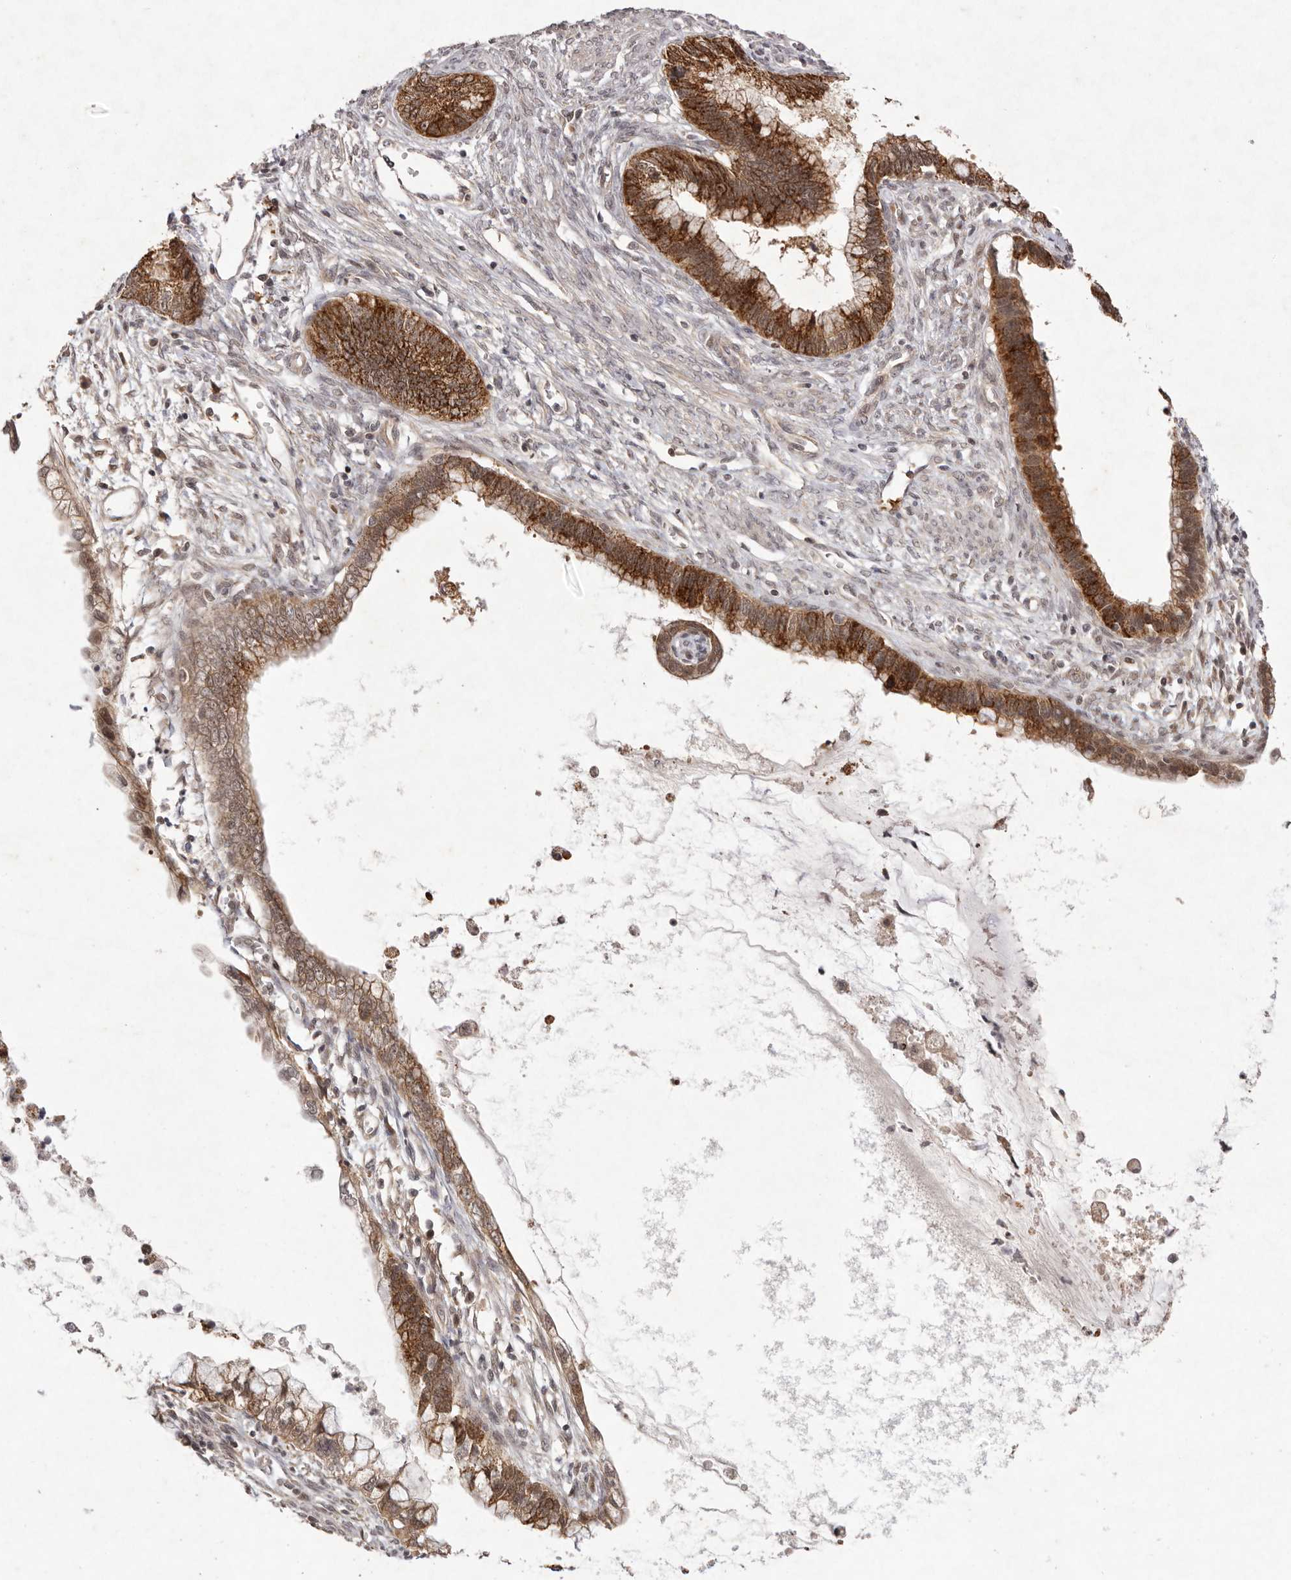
{"staining": {"intensity": "strong", "quantity": ">75%", "location": "cytoplasmic/membranous"}, "tissue": "cervical cancer", "cell_type": "Tumor cells", "image_type": "cancer", "snomed": [{"axis": "morphology", "description": "Adenocarcinoma, NOS"}, {"axis": "topography", "description": "Cervix"}], "caption": "DAB (3,3'-diaminobenzidine) immunohistochemical staining of human cervical cancer (adenocarcinoma) exhibits strong cytoplasmic/membranous protein expression in about >75% of tumor cells.", "gene": "BUD31", "patient": {"sex": "female", "age": 44}}